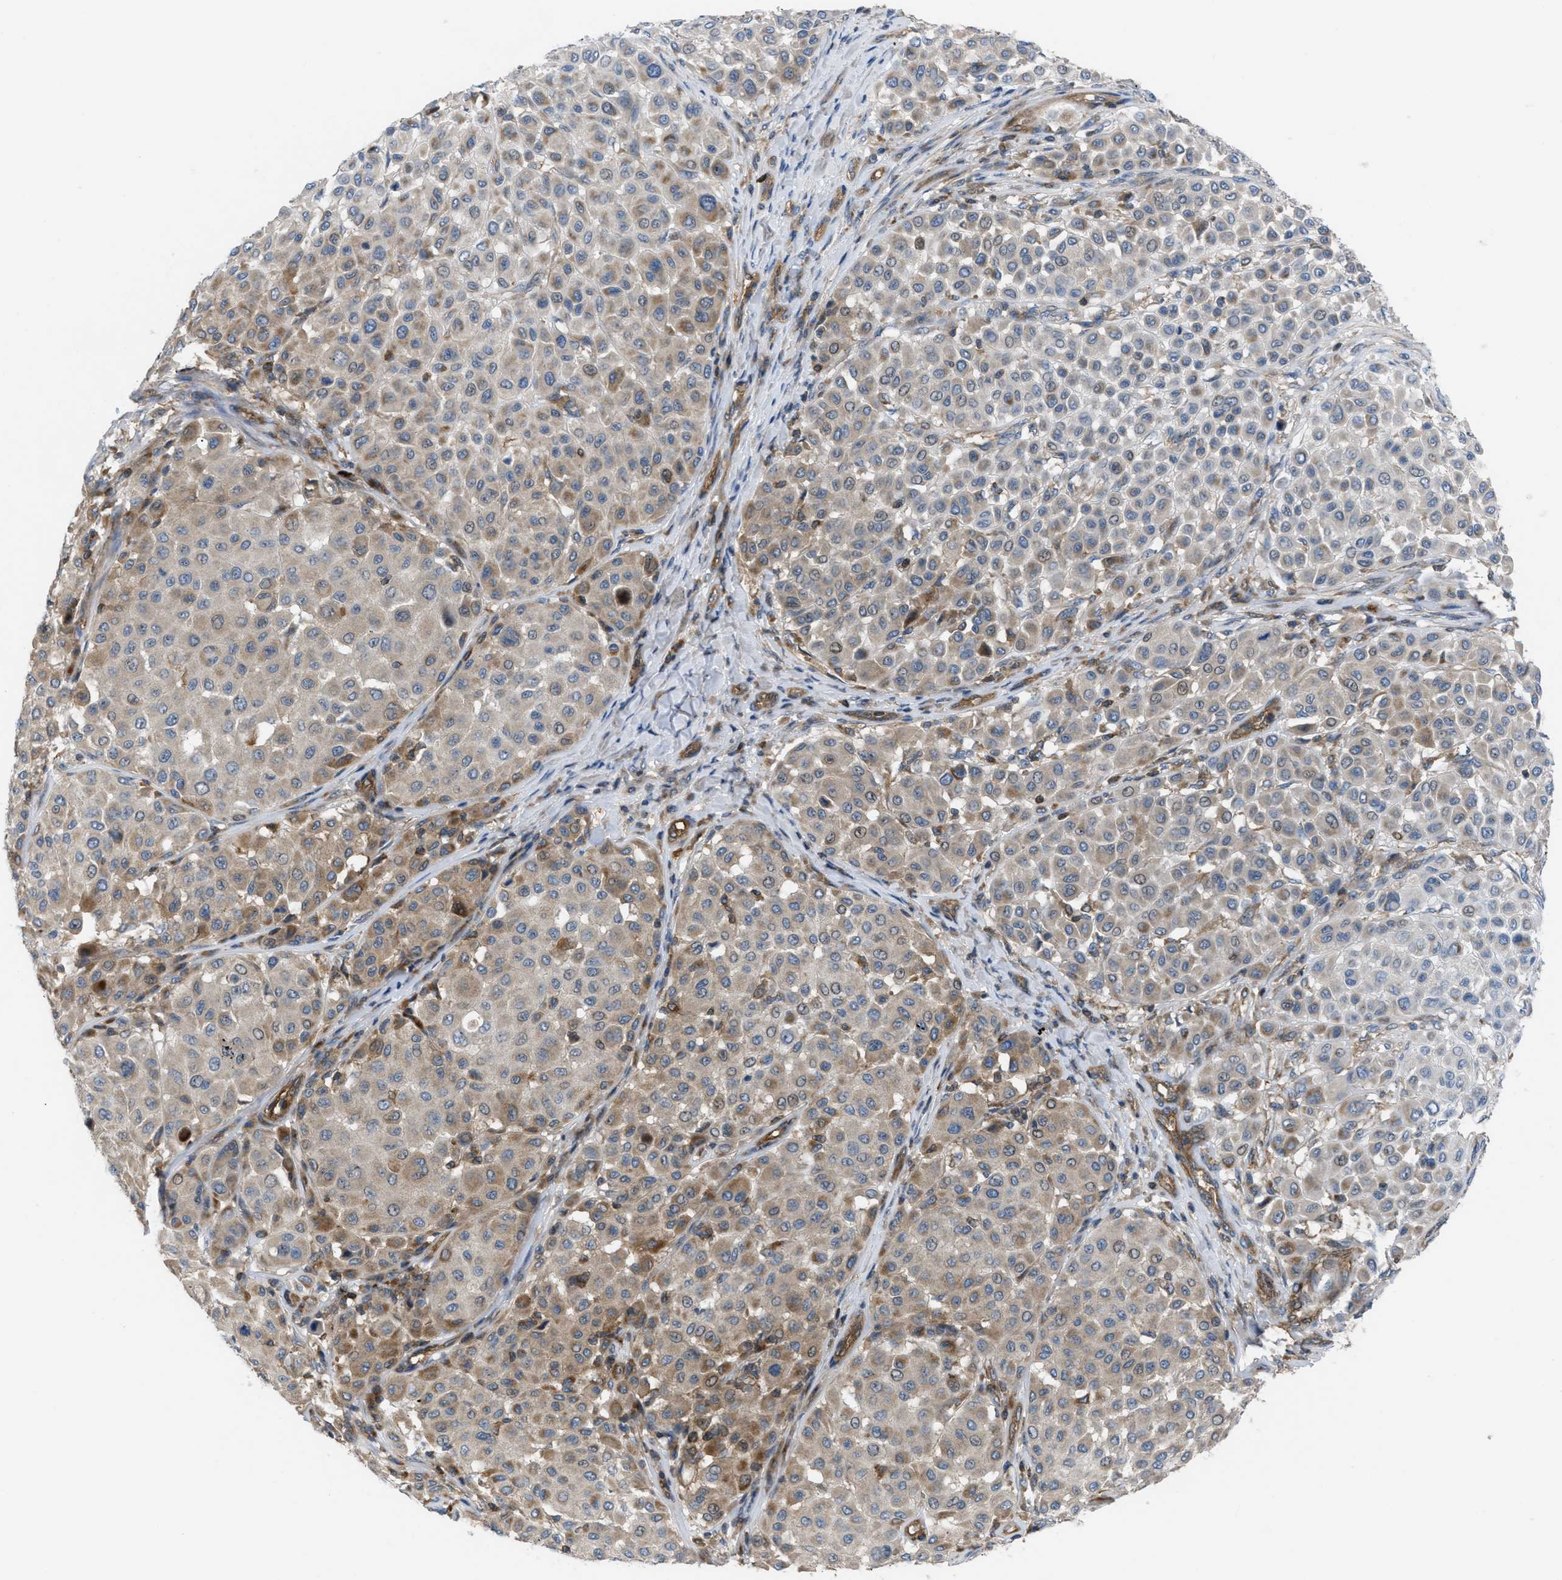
{"staining": {"intensity": "weak", "quantity": "25%-75%", "location": "cytoplasmic/membranous"}, "tissue": "melanoma", "cell_type": "Tumor cells", "image_type": "cancer", "snomed": [{"axis": "morphology", "description": "Malignant melanoma, Metastatic site"}, {"axis": "topography", "description": "Soft tissue"}], "caption": "Malignant melanoma (metastatic site) stained with a protein marker demonstrates weak staining in tumor cells.", "gene": "ATP2A3", "patient": {"sex": "male", "age": 41}}